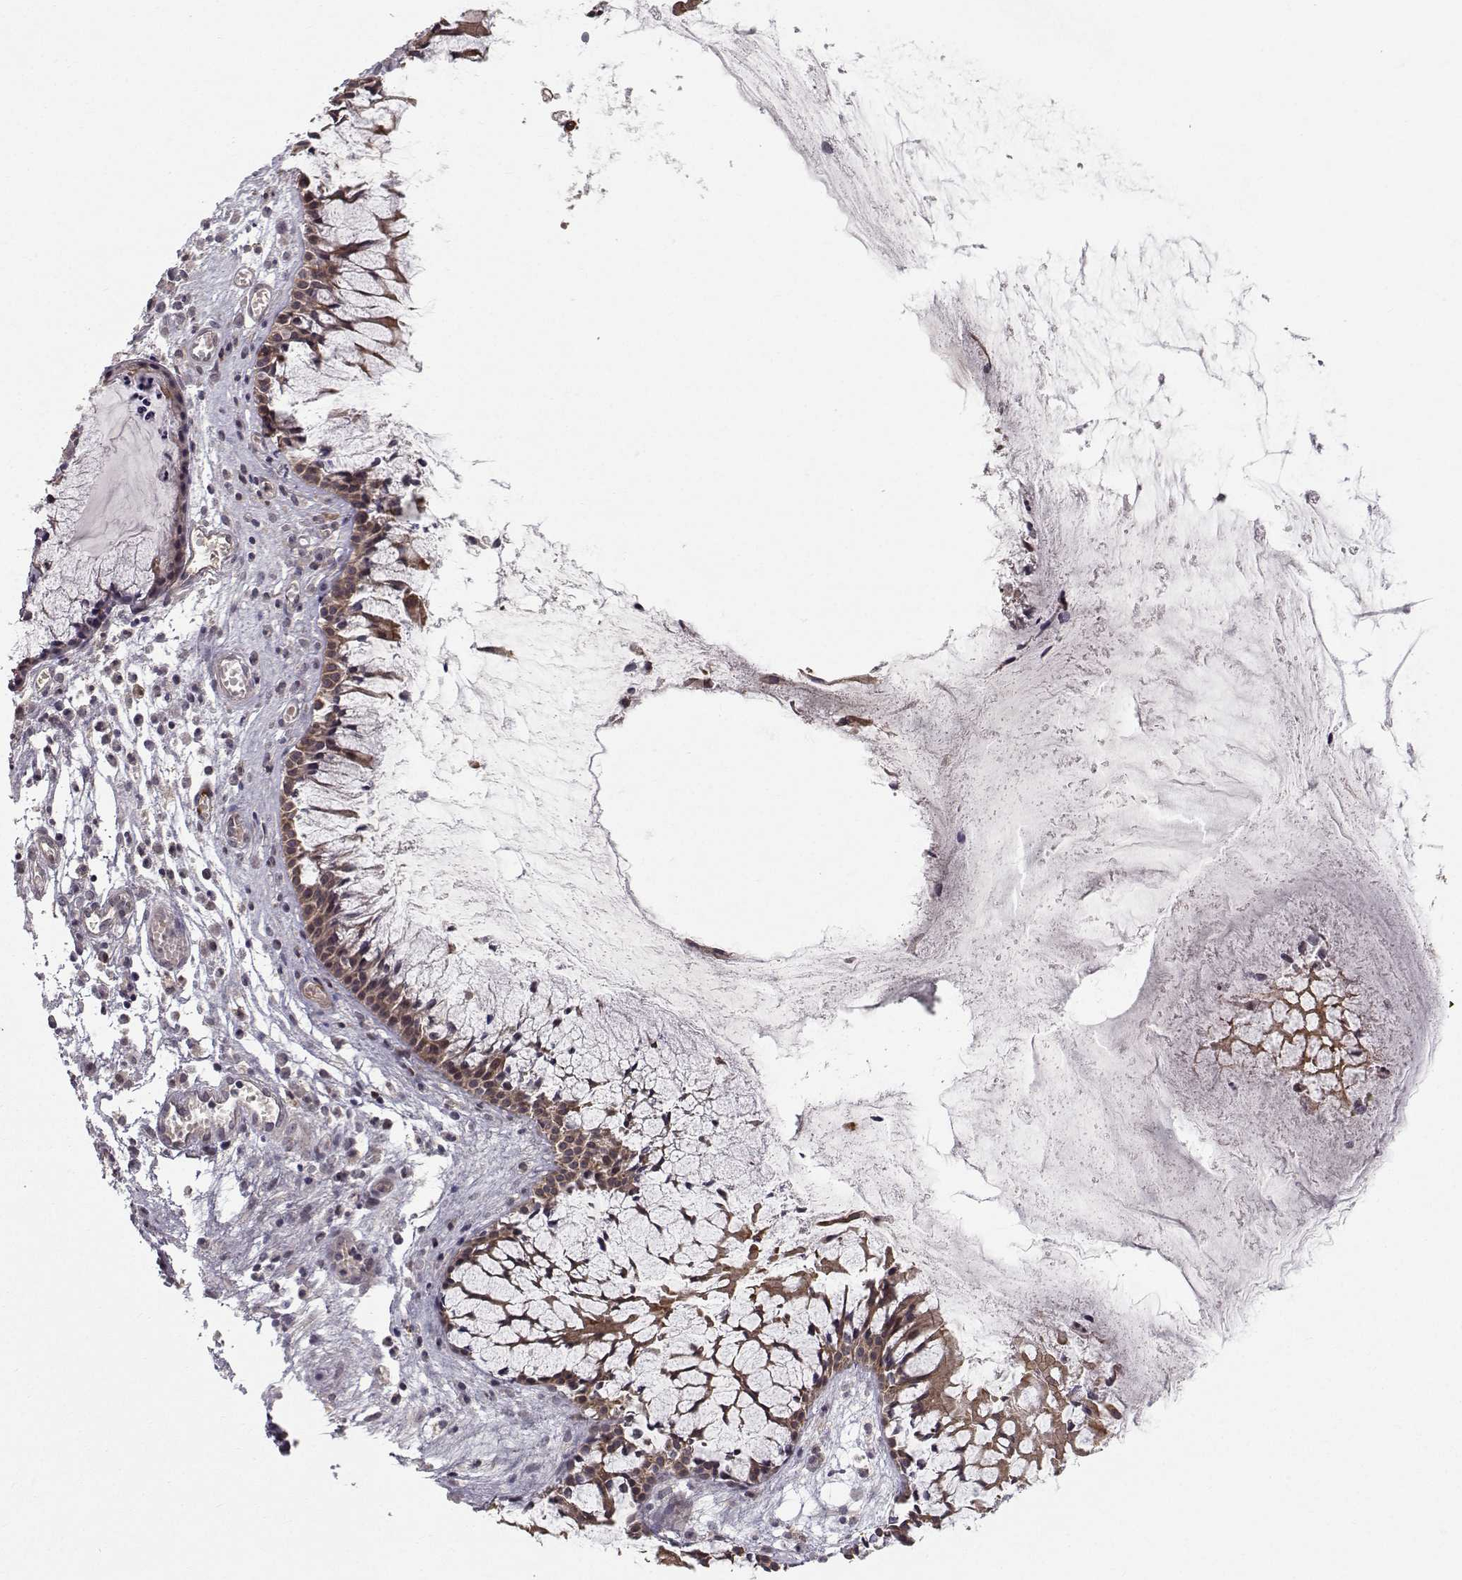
{"staining": {"intensity": "moderate", "quantity": "25%-75%", "location": "cytoplasmic/membranous"}, "tissue": "nasopharynx", "cell_type": "Respiratory epithelial cells", "image_type": "normal", "snomed": [{"axis": "morphology", "description": "Normal tissue, NOS"}, {"axis": "topography", "description": "Nasopharynx"}], "caption": "High-power microscopy captured an immunohistochemistry (IHC) histopathology image of unremarkable nasopharynx, revealing moderate cytoplasmic/membranous positivity in approximately 25%-75% of respiratory epithelial cells. (DAB (3,3'-diaminobenzidine) IHC with brightfield microscopy, high magnification).", "gene": "APC", "patient": {"sex": "female", "age": 47}}